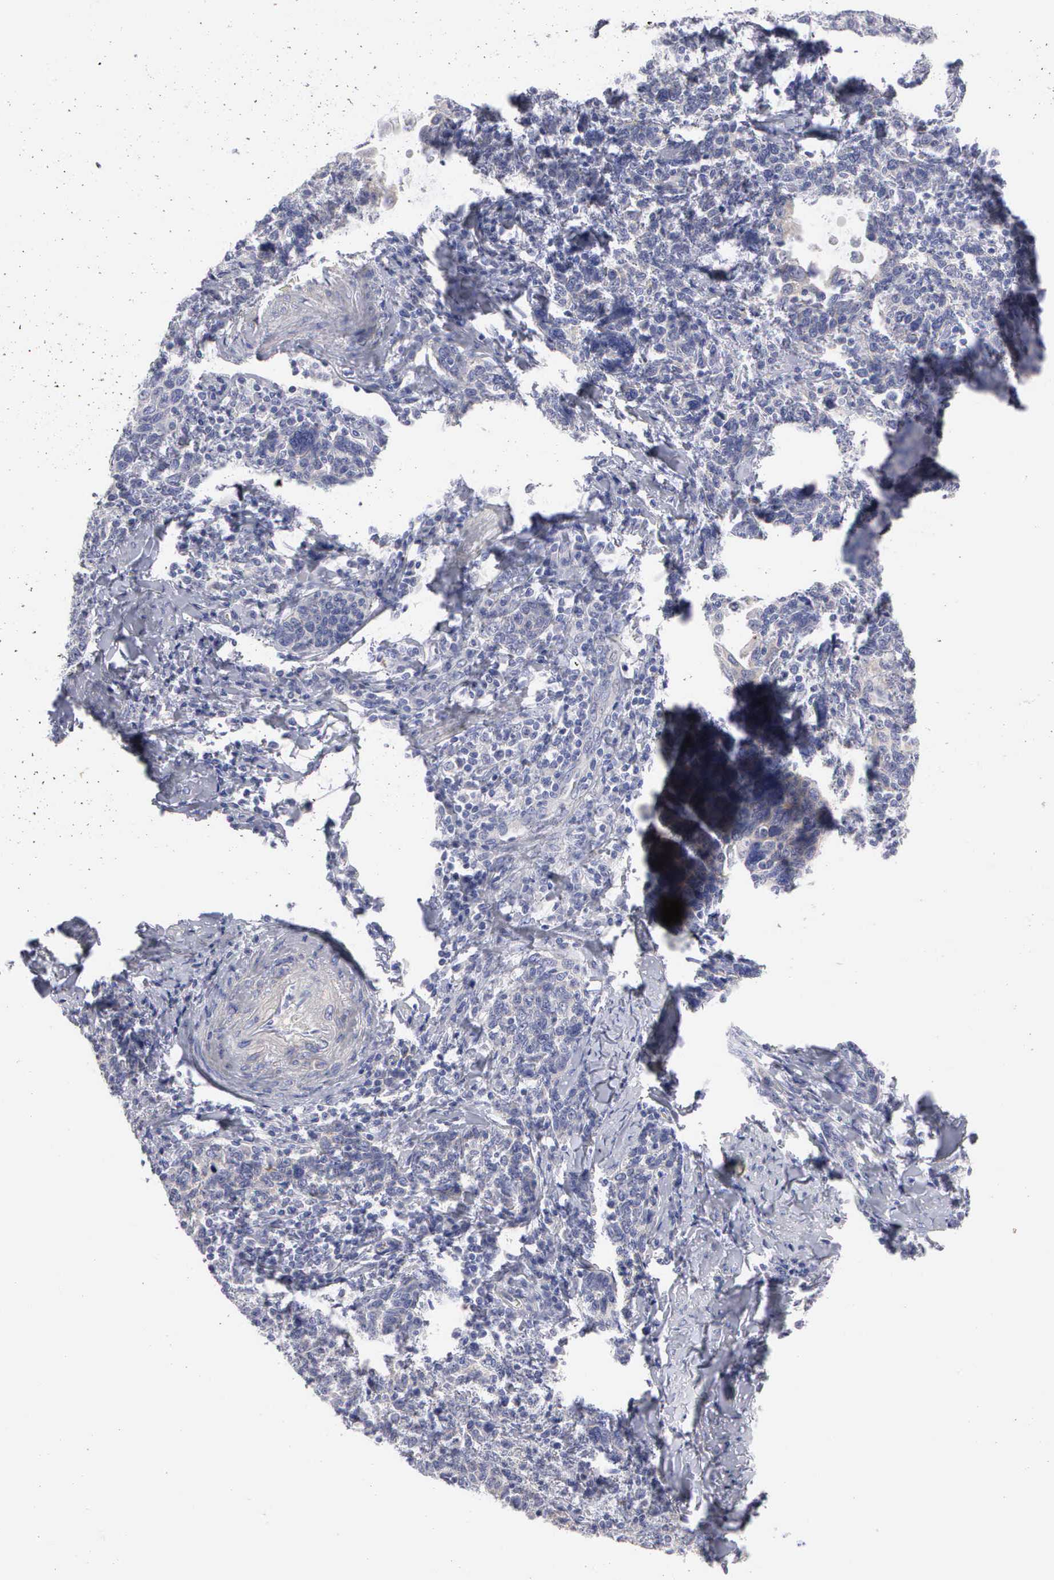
{"staining": {"intensity": "negative", "quantity": "none", "location": "none"}, "tissue": "cervical cancer", "cell_type": "Tumor cells", "image_type": "cancer", "snomed": [{"axis": "morphology", "description": "Squamous cell carcinoma, NOS"}, {"axis": "topography", "description": "Cervix"}], "caption": "Immunohistochemistry image of cervical cancer stained for a protein (brown), which reveals no staining in tumor cells.", "gene": "CEP170B", "patient": {"sex": "female", "age": 41}}